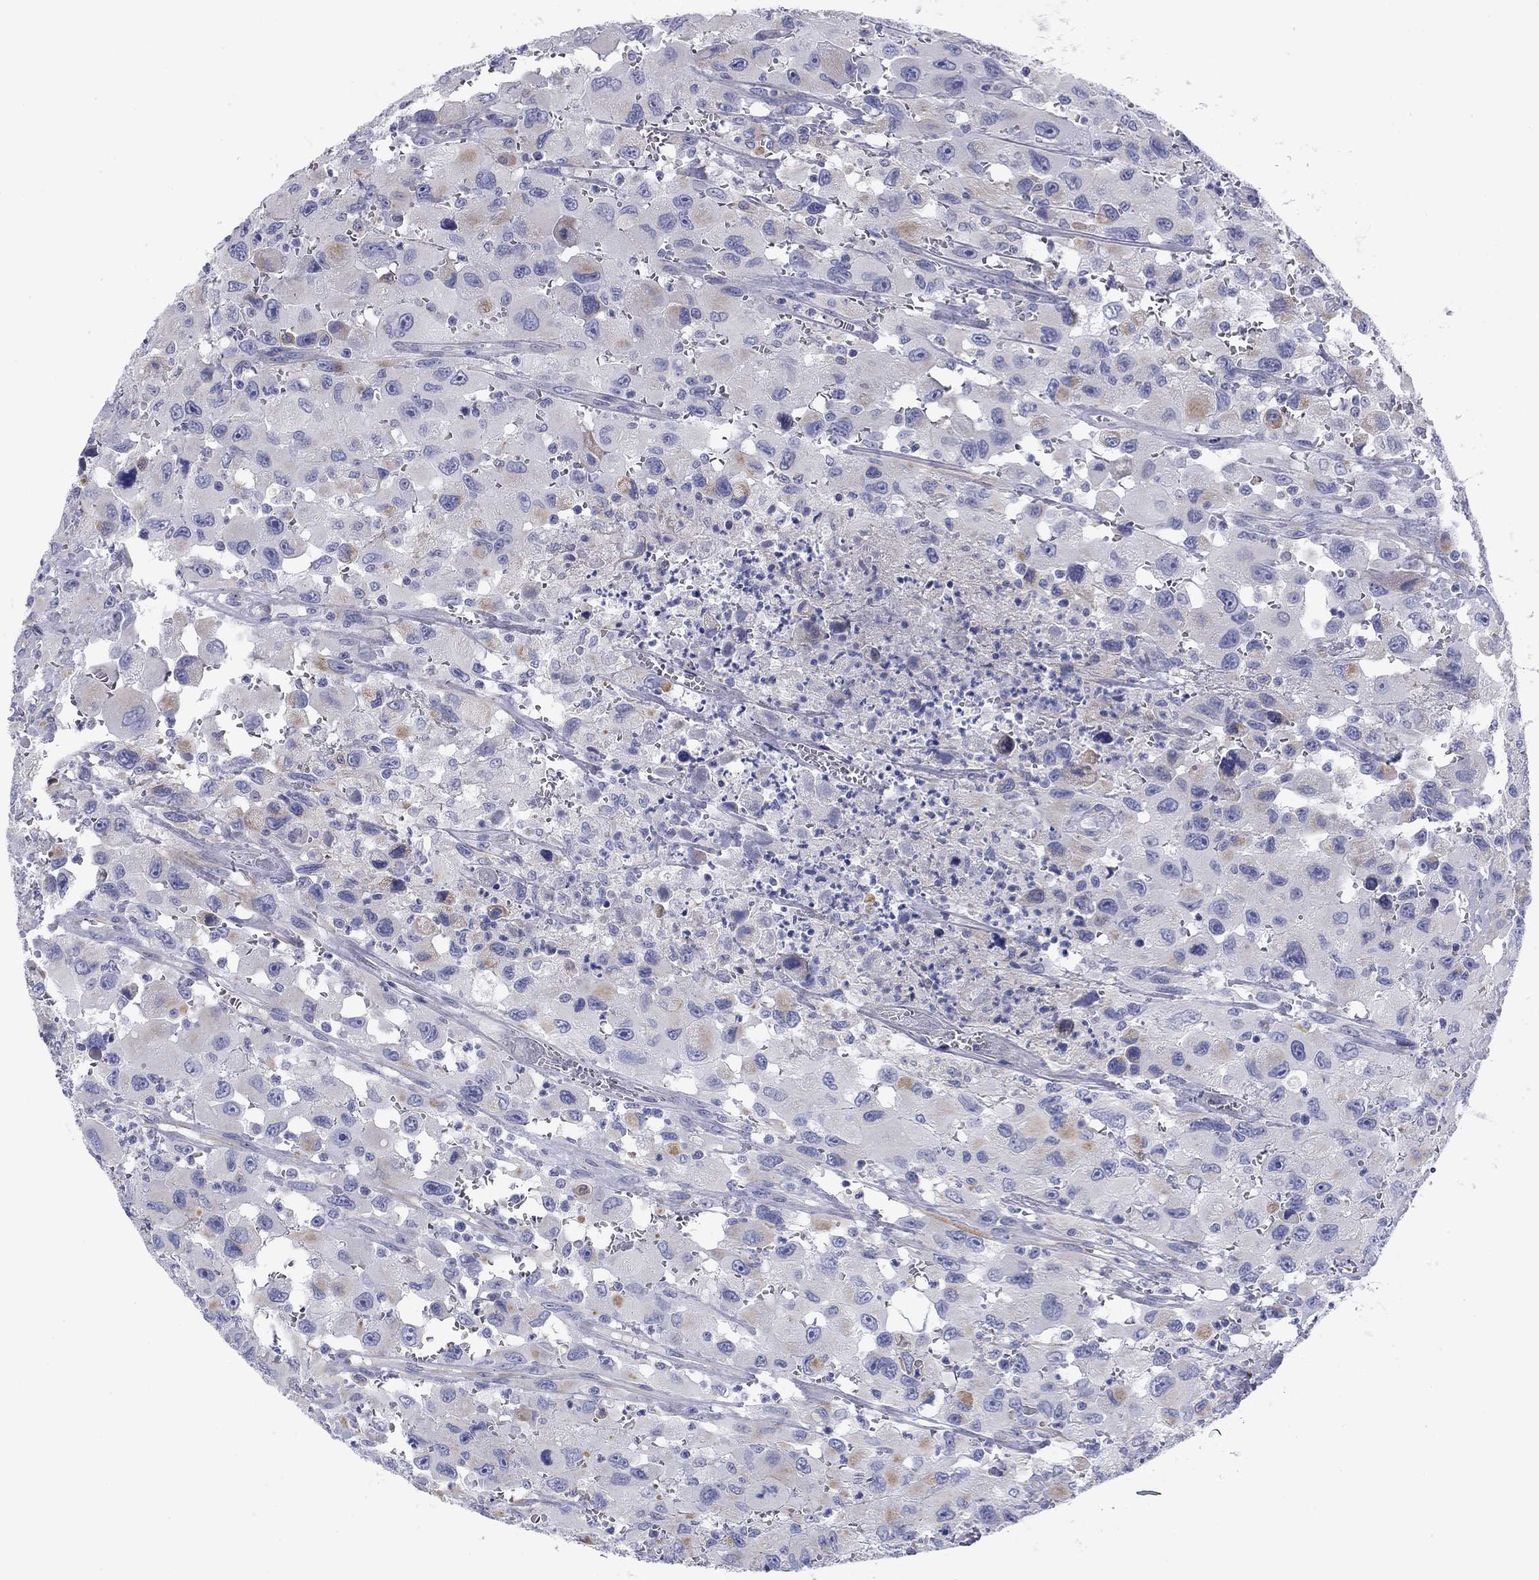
{"staining": {"intensity": "moderate", "quantity": "<25%", "location": "cytoplasmic/membranous"}, "tissue": "head and neck cancer", "cell_type": "Tumor cells", "image_type": "cancer", "snomed": [{"axis": "morphology", "description": "Squamous cell carcinoma, NOS"}, {"axis": "morphology", "description": "Squamous cell carcinoma, metastatic, NOS"}, {"axis": "topography", "description": "Oral tissue"}, {"axis": "topography", "description": "Head-Neck"}], "caption": "A low amount of moderate cytoplasmic/membranous expression is appreciated in approximately <25% of tumor cells in head and neck cancer (squamous cell carcinoma) tissue. The staining is performed using DAB brown chromogen to label protein expression. The nuclei are counter-stained blue using hematoxylin.", "gene": "SEPTIN3", "patient": {"sex": "female", "age": 85}}